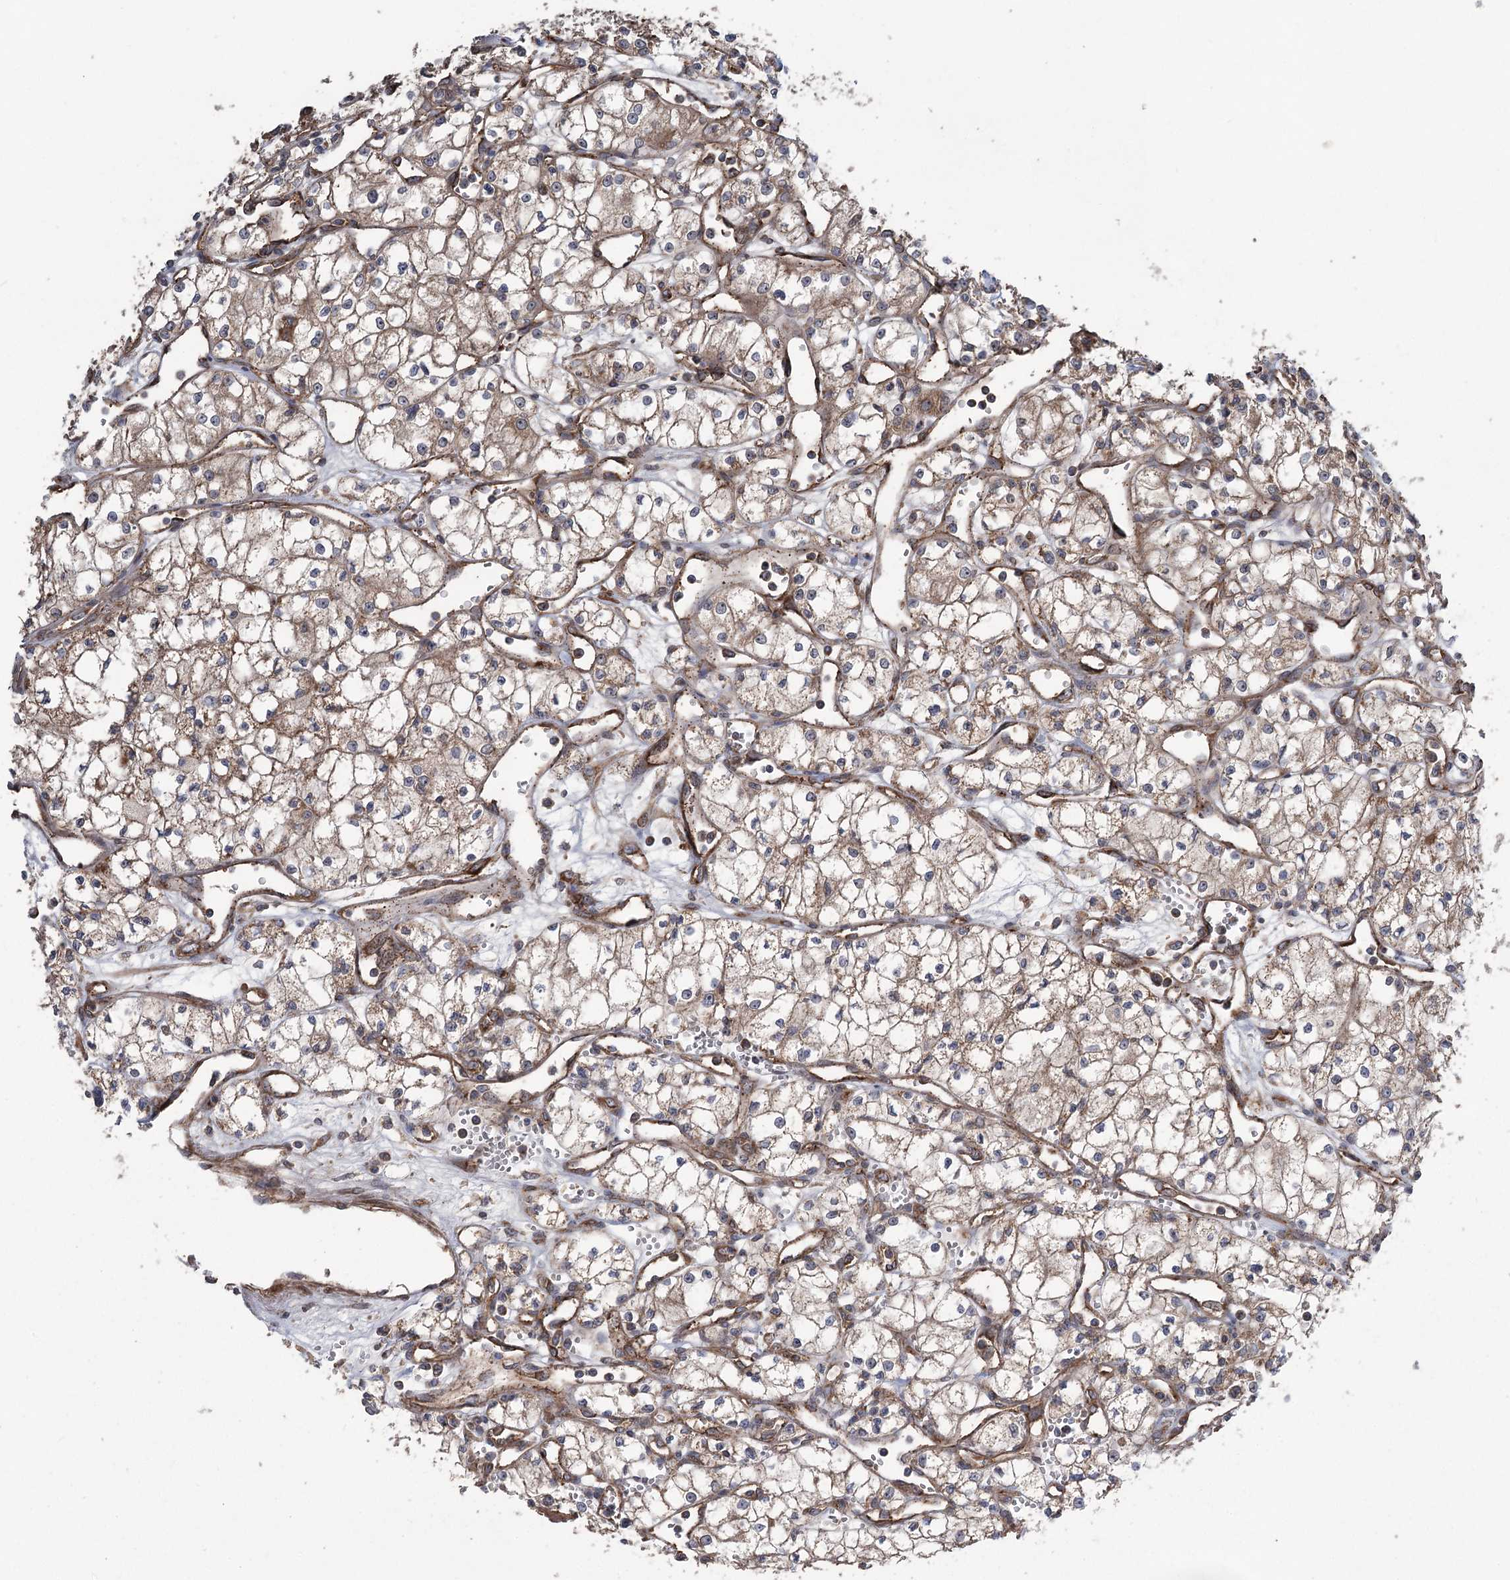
{"staining": {"intensity": "moderate", "quantity": ">75%", "location": "cytoplasmic/membranous"}, "tissue": "renal cancer", "cell_type": "Tumor cells", "image_type": "cancer", "snomed": [{"axis": "morphology", "description": "Adenocarcinoma, NOS"}, {"axis": "topography", "description": "Kidney"}], "caption": "Human renal adenocarcinoma stained for a protein (brown) exhibits moderate cytoplasmic/membranous positive expression in about >75% of tumor cells.", "gene": "RWDD4", "patient": {"sex": "male", "age": 59}}